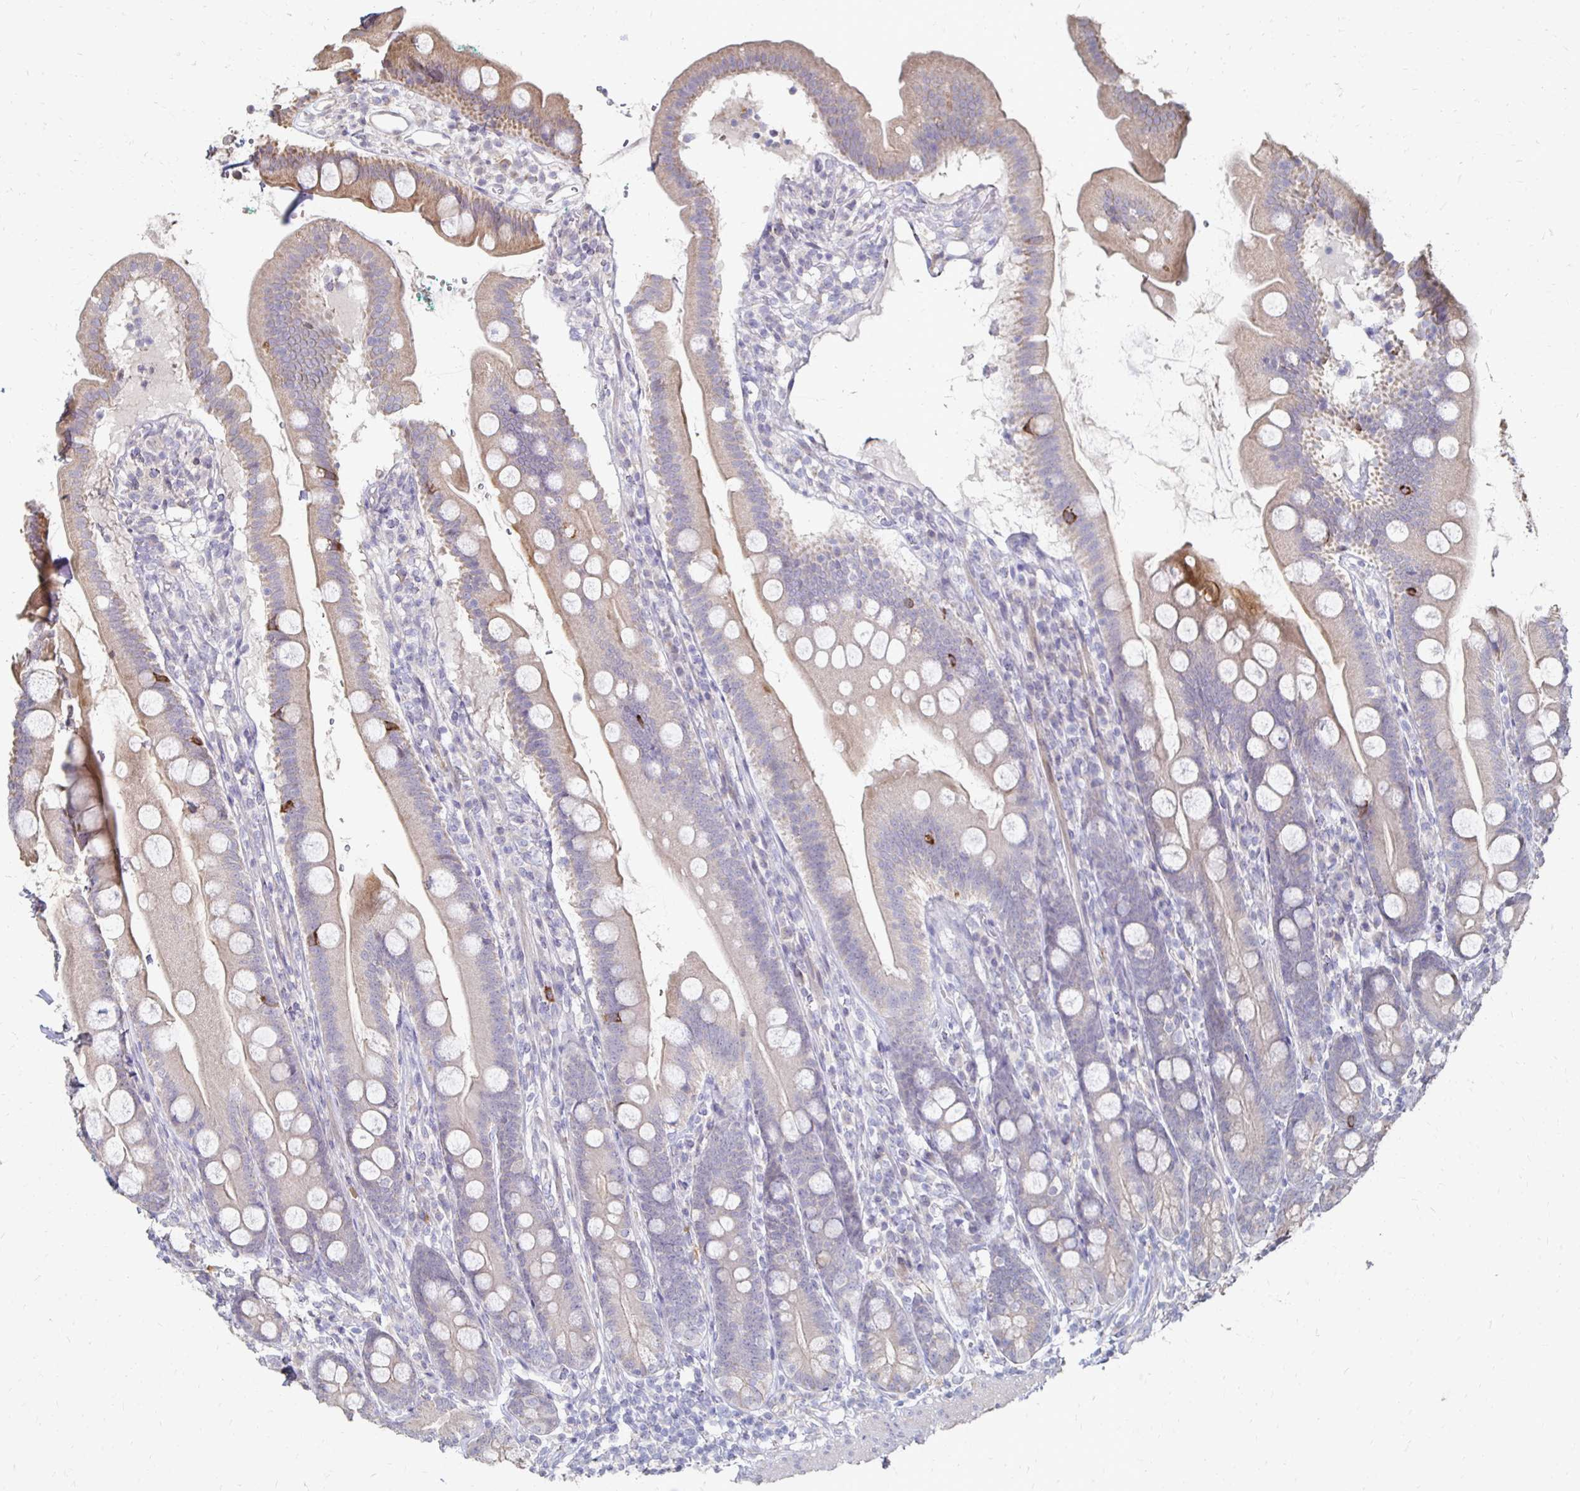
{"staining": {"intensity": "moderate", "quantity": "25%-75%", "location": "cytoplasmic/membranous"}, "tissue": "duodenum", "cell_type": "Glandular cells", "image_type": "normal", "snomed": [{"axis": "morphology", "description": "Normal tissue, NOS"}, {"axis": "topography", "description": "Duodenum"}], "caption": "Immunohistochemical staining of normal duodenum exhibits medium levels of moderate cytoplasmic/membranous staining in about 25%-75% of glandular cells.", "gene": "ZNF727", "patient": {"sex": "female", "age": 67}}